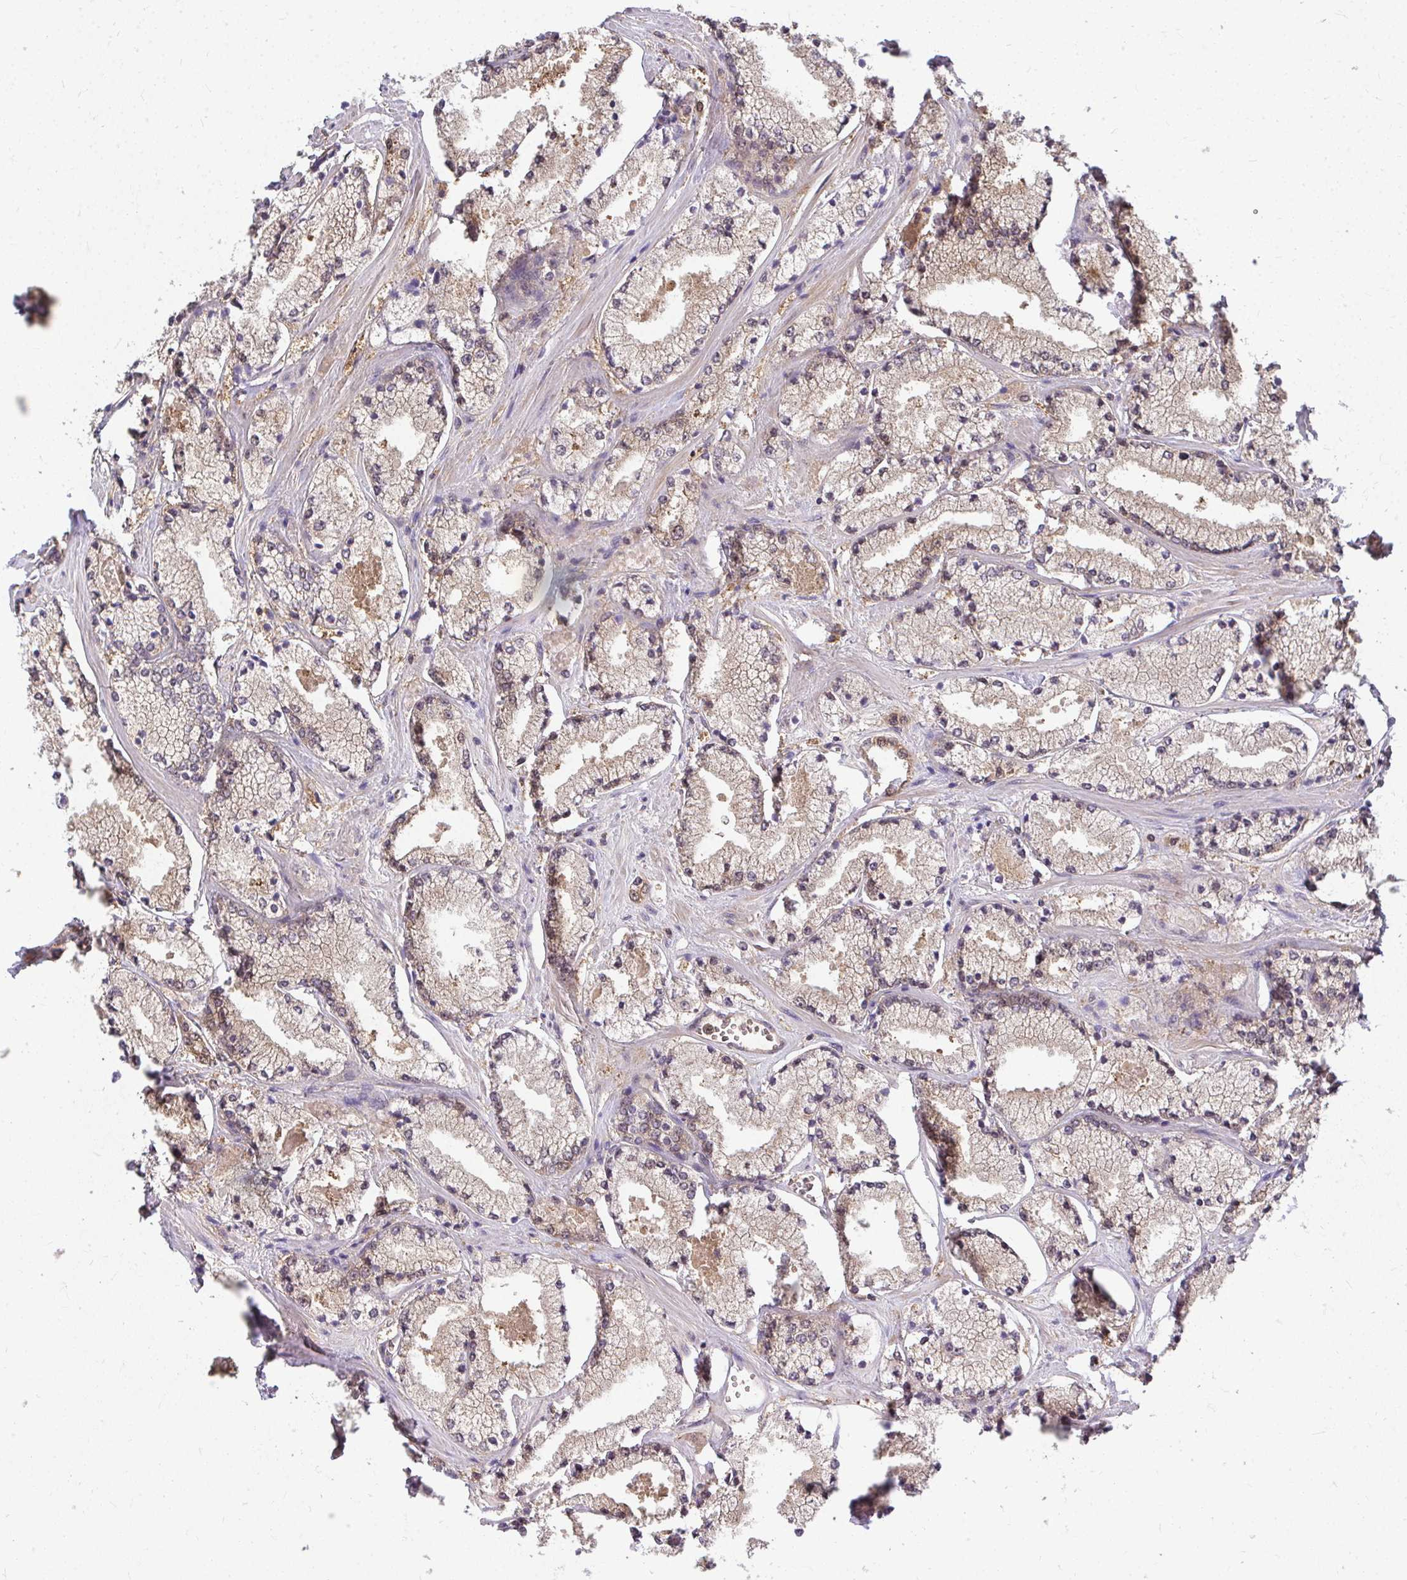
{"staining": {"intensity": "moderate", "quantity": "<25%", "location": "cytoplasmic/membranous"}, "tissue": "prostate cancer", "cell_type": "Tumor cells", "image_type": "cancer", "snomed": [{"axis": "morphology", "description": "Adenocarcinoma, High grade"}, {"axis": "topography", "description": "Prostate"}], "caption": "A micrograph showing moderate cytoplasmic/membranous positivity in about <25% of tumor cells in prostate high-grade adenocarcinoma, as visualized by brown immunohistochemical staining.", "gene": "HDHD2", "patient": {"sex": "male", "age": 63}}